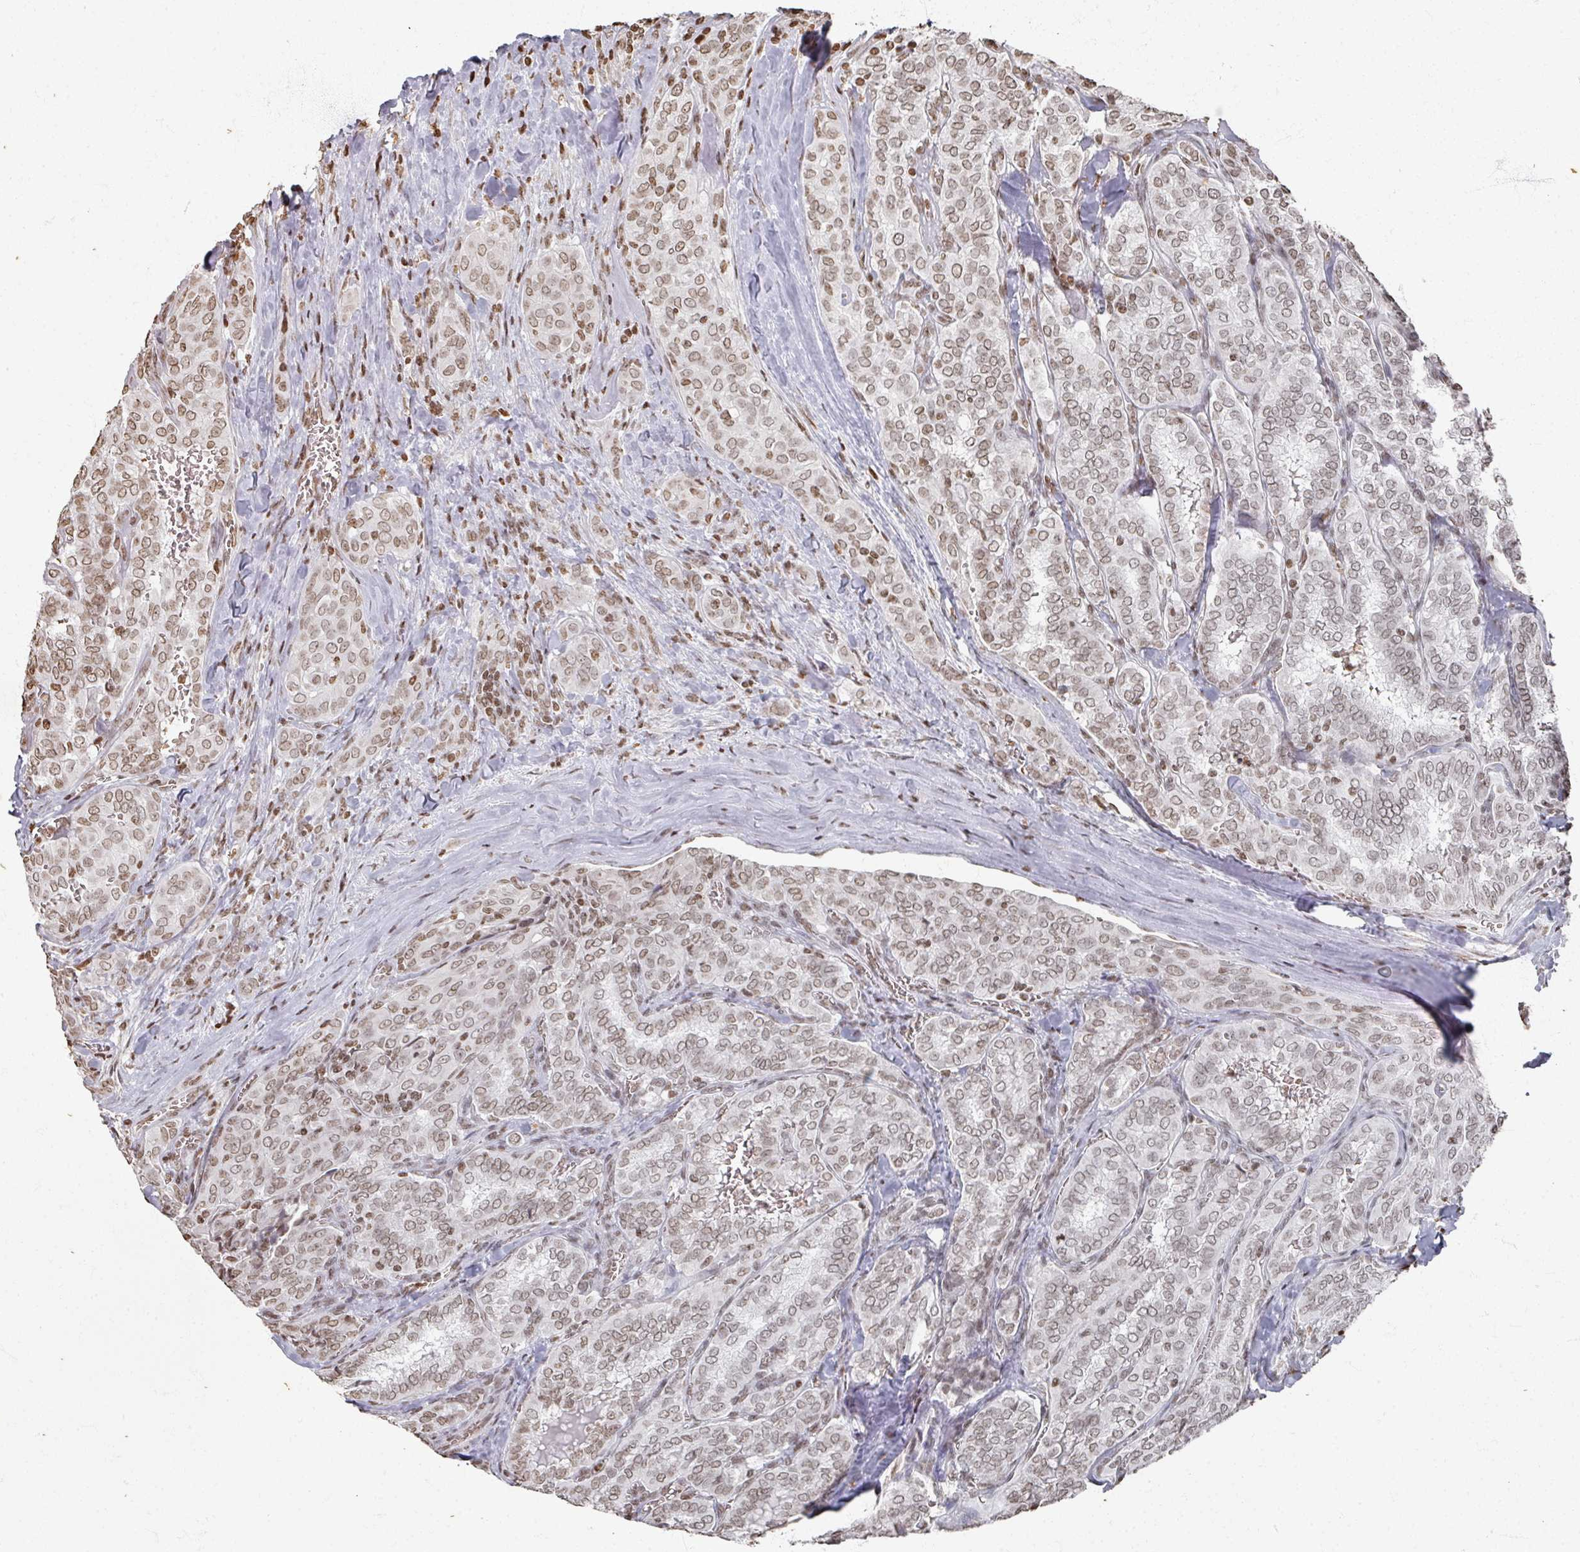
{"staining": {"intensity": "weak", "quantity": ">75%", "location": "cytoplasmic/membranous,nuclear"}, "tissue": "thyroid cancer", "cell_type": "Tumor cells", "image_type": "cancer", "snomed": [{"axis": "morphology", "description": "Papillary adenocarcinoma, NOS"}, {"axis": "topography", "description": "Thyroid gland"}], "caption": "Weak cytoplasmic/membranous and nuclear positivity for a protein is present in about >75% of tumor cells of thyroid cancer using immunohistochemistry.", "gene": "DCUN1D5", "patient": {"sex": "female", "age": 30}}